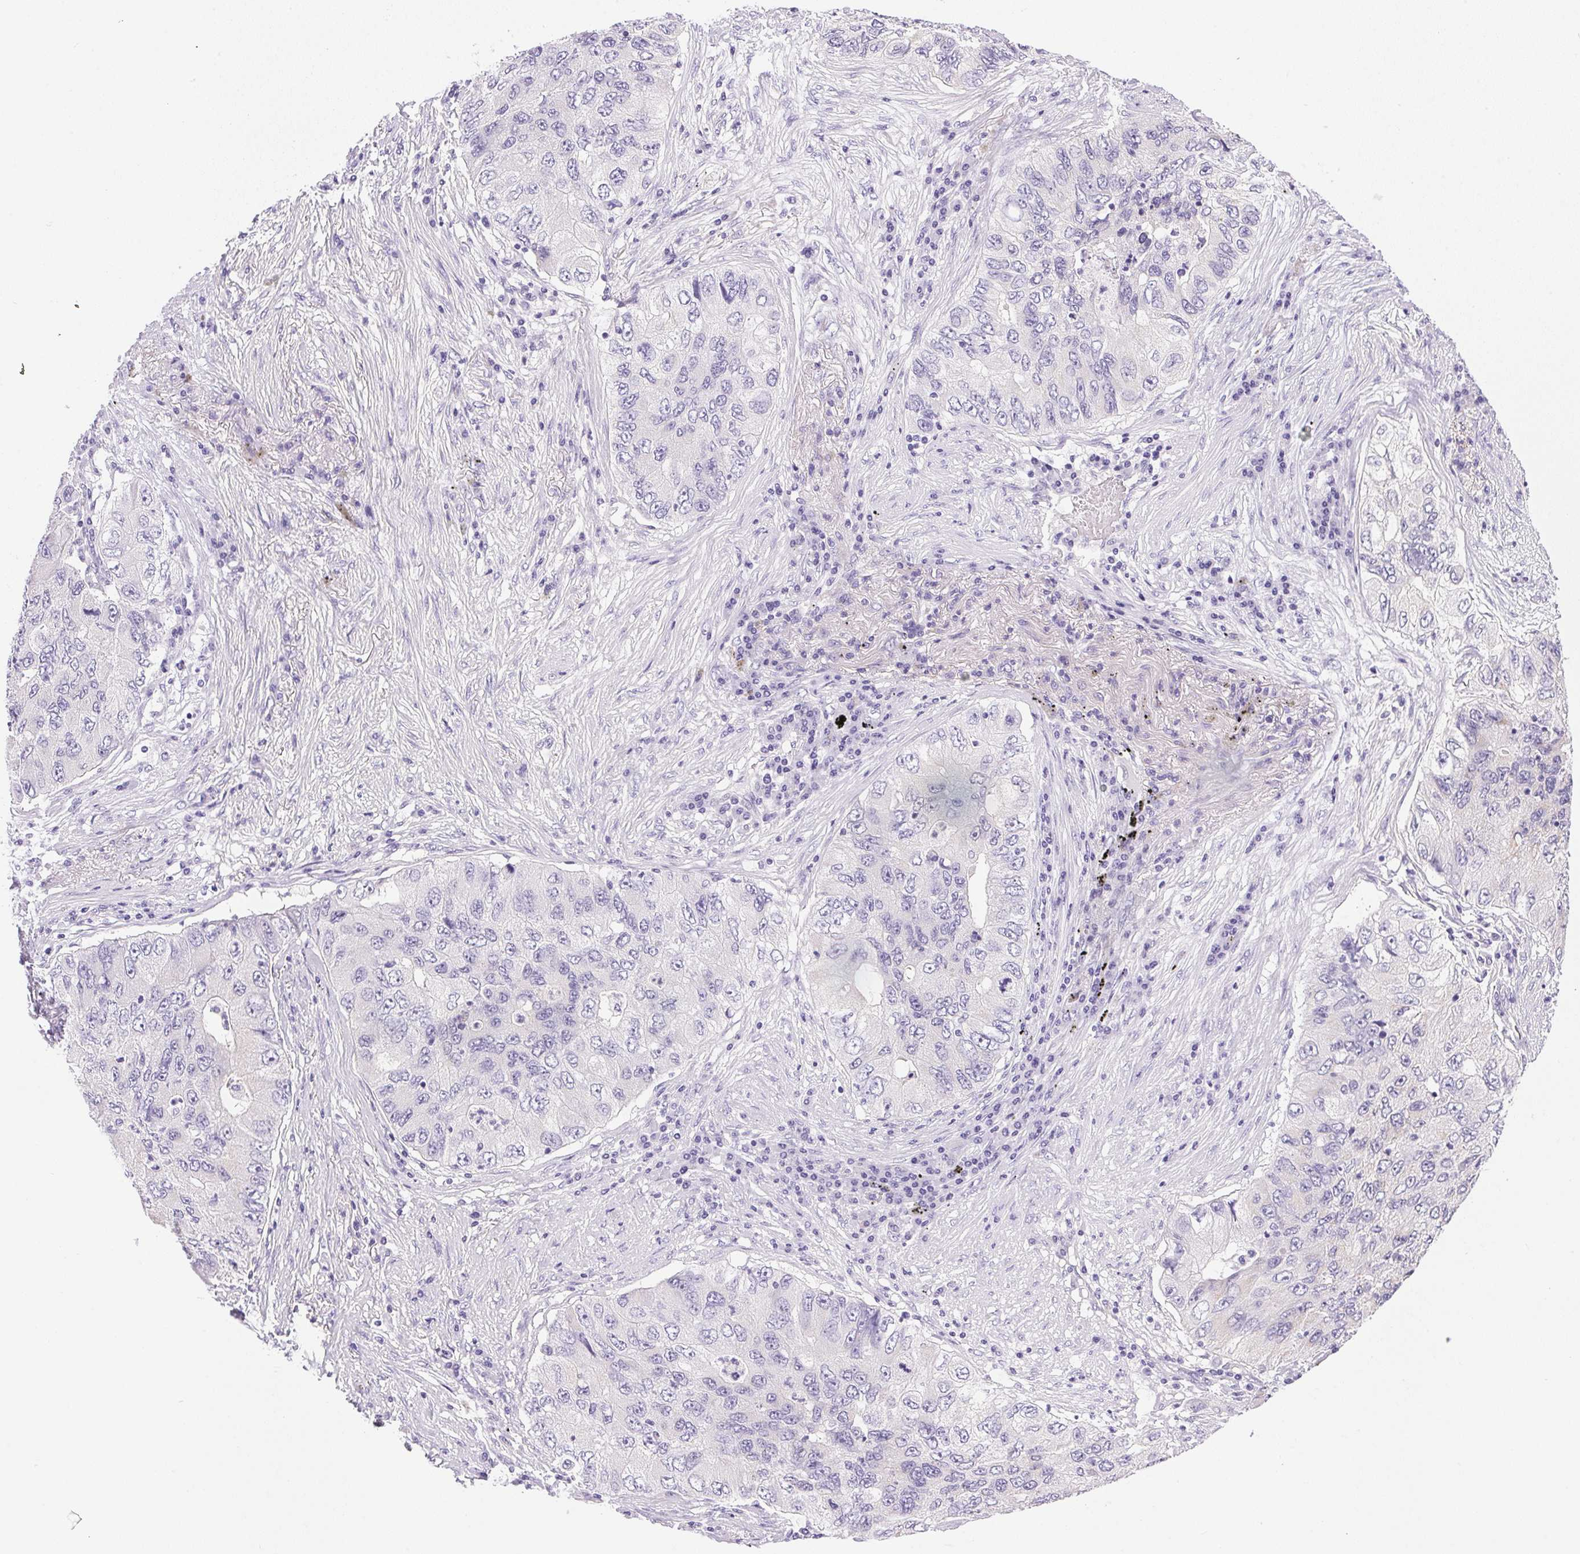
{"staining": {"intensity": "negative", "quantity": "none", "location": "none"}, "tissue": "lung cancer", "cell_type": "Tumor cells", "image_type": "cancer", "snomed": [{"axis": "morphology", "description": "Adenocarcinoma, NOS"}, {"axis": "morphology", "description": "Adenocarcinoma, metastatic, NOS"}, {"axis": "topography", "description": "Lymph node"}, {"axis": "topography", "description": "Lung"}], "caption": "IHC histopathology image of human lung cancer stained for a protein (brown), which shows no staining in tumor cells.", "gene": "ATP6V0A4", "patient": {"sex": "female", "age": 54}}